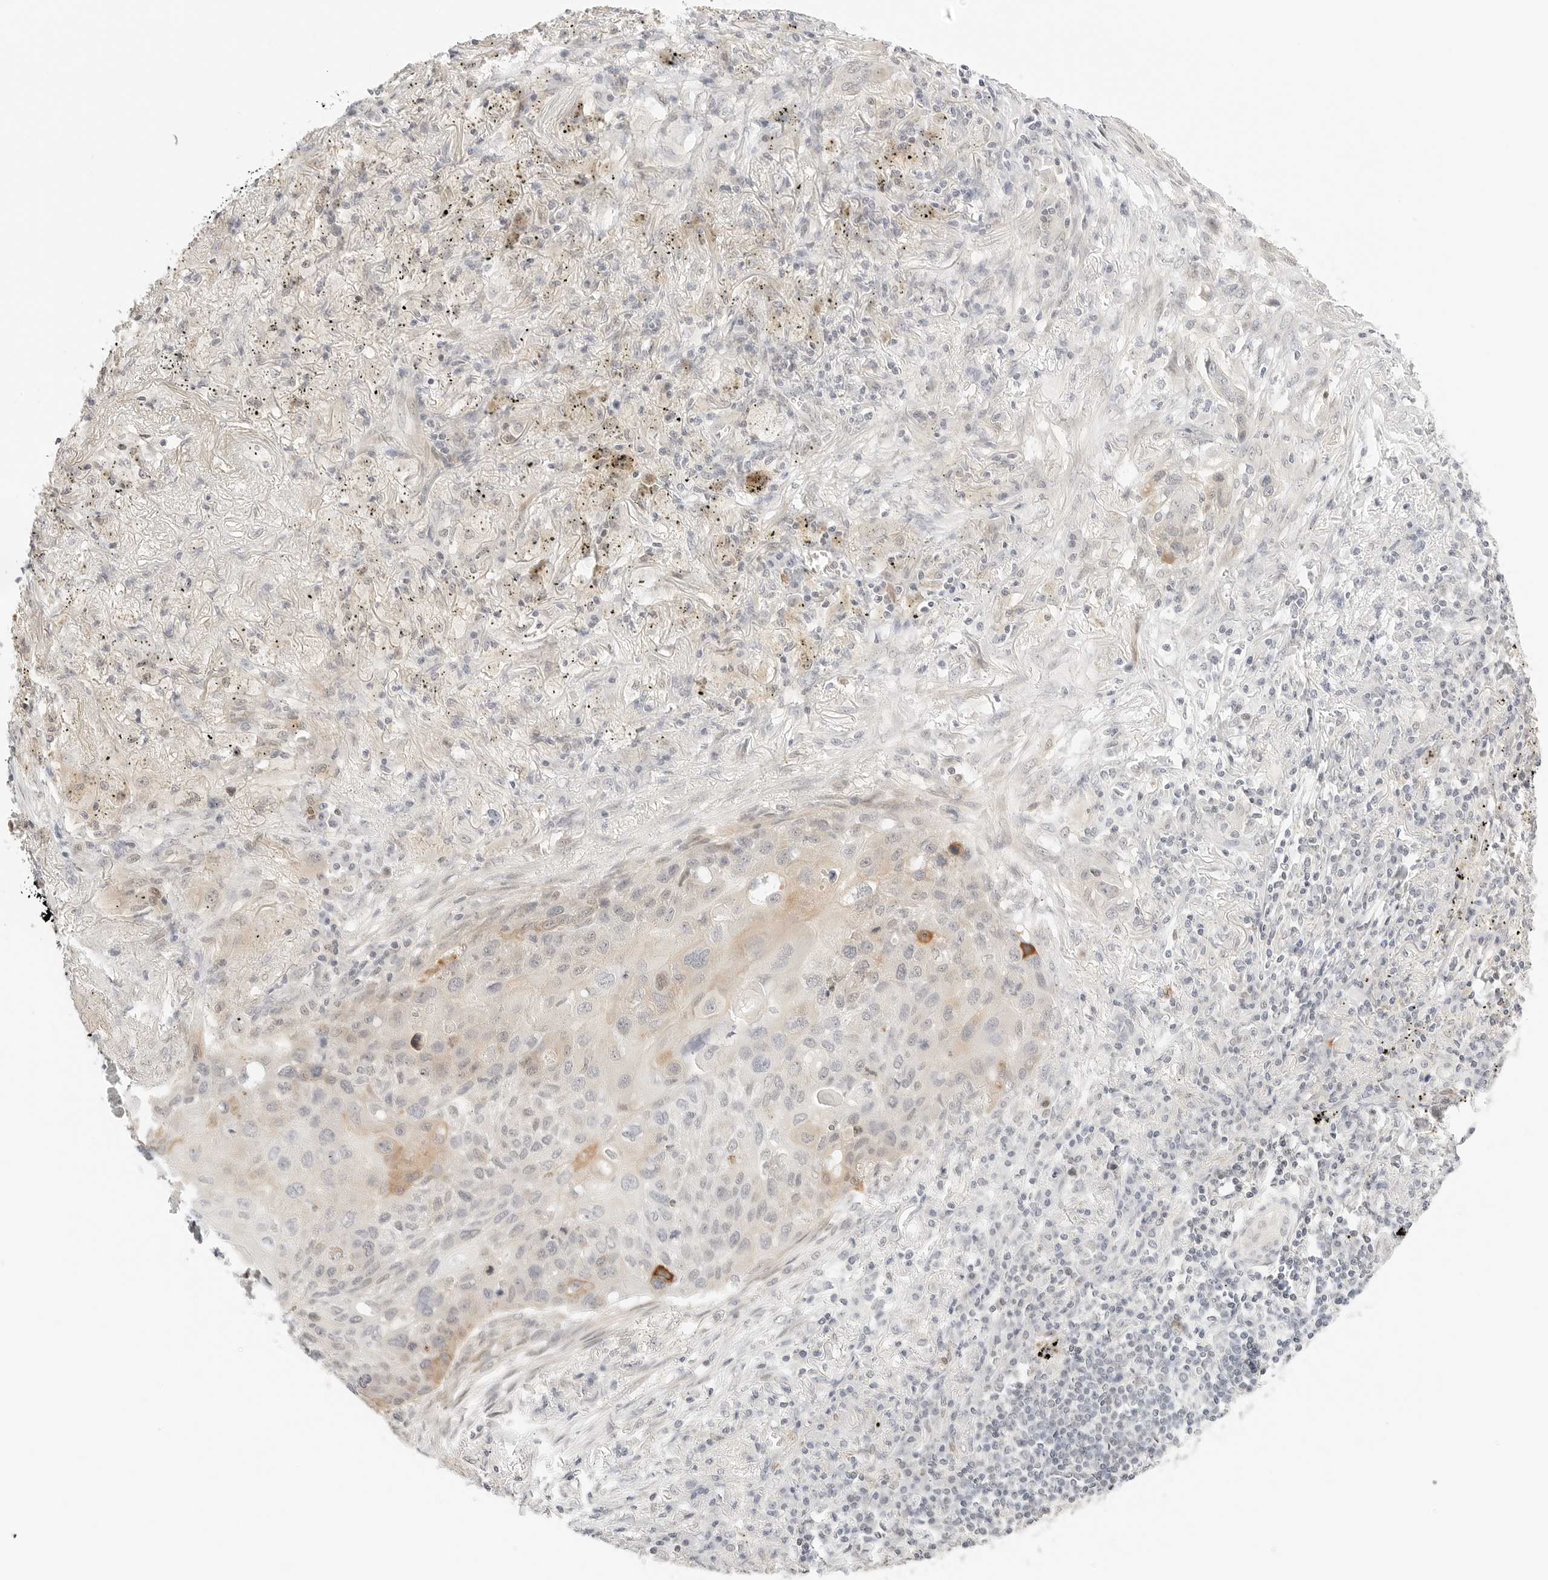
{"staining": {"intensity": "weak", "quantity": "<25%", "location": "cytoplasmic/membranous"}, "tissue": "lung cancer", "cell_type": "Tumor cells", "image_type": "cancer", "snomed": [{"axis": "morphology", "description": "Squamous cell carcinoma, NOS"}, {"axis": "topography", "description": "Lung"}], "caption": "Immunohistochemical staining of human squamous cell carcinoma (lung) reveals no significant staining in tumor cells. (Brightfield microscopy of DAB immunohistochemistry (IHC) at high magnification).", "gene": "TEKT2", "patient": {"sex": "female", "age": 63}}